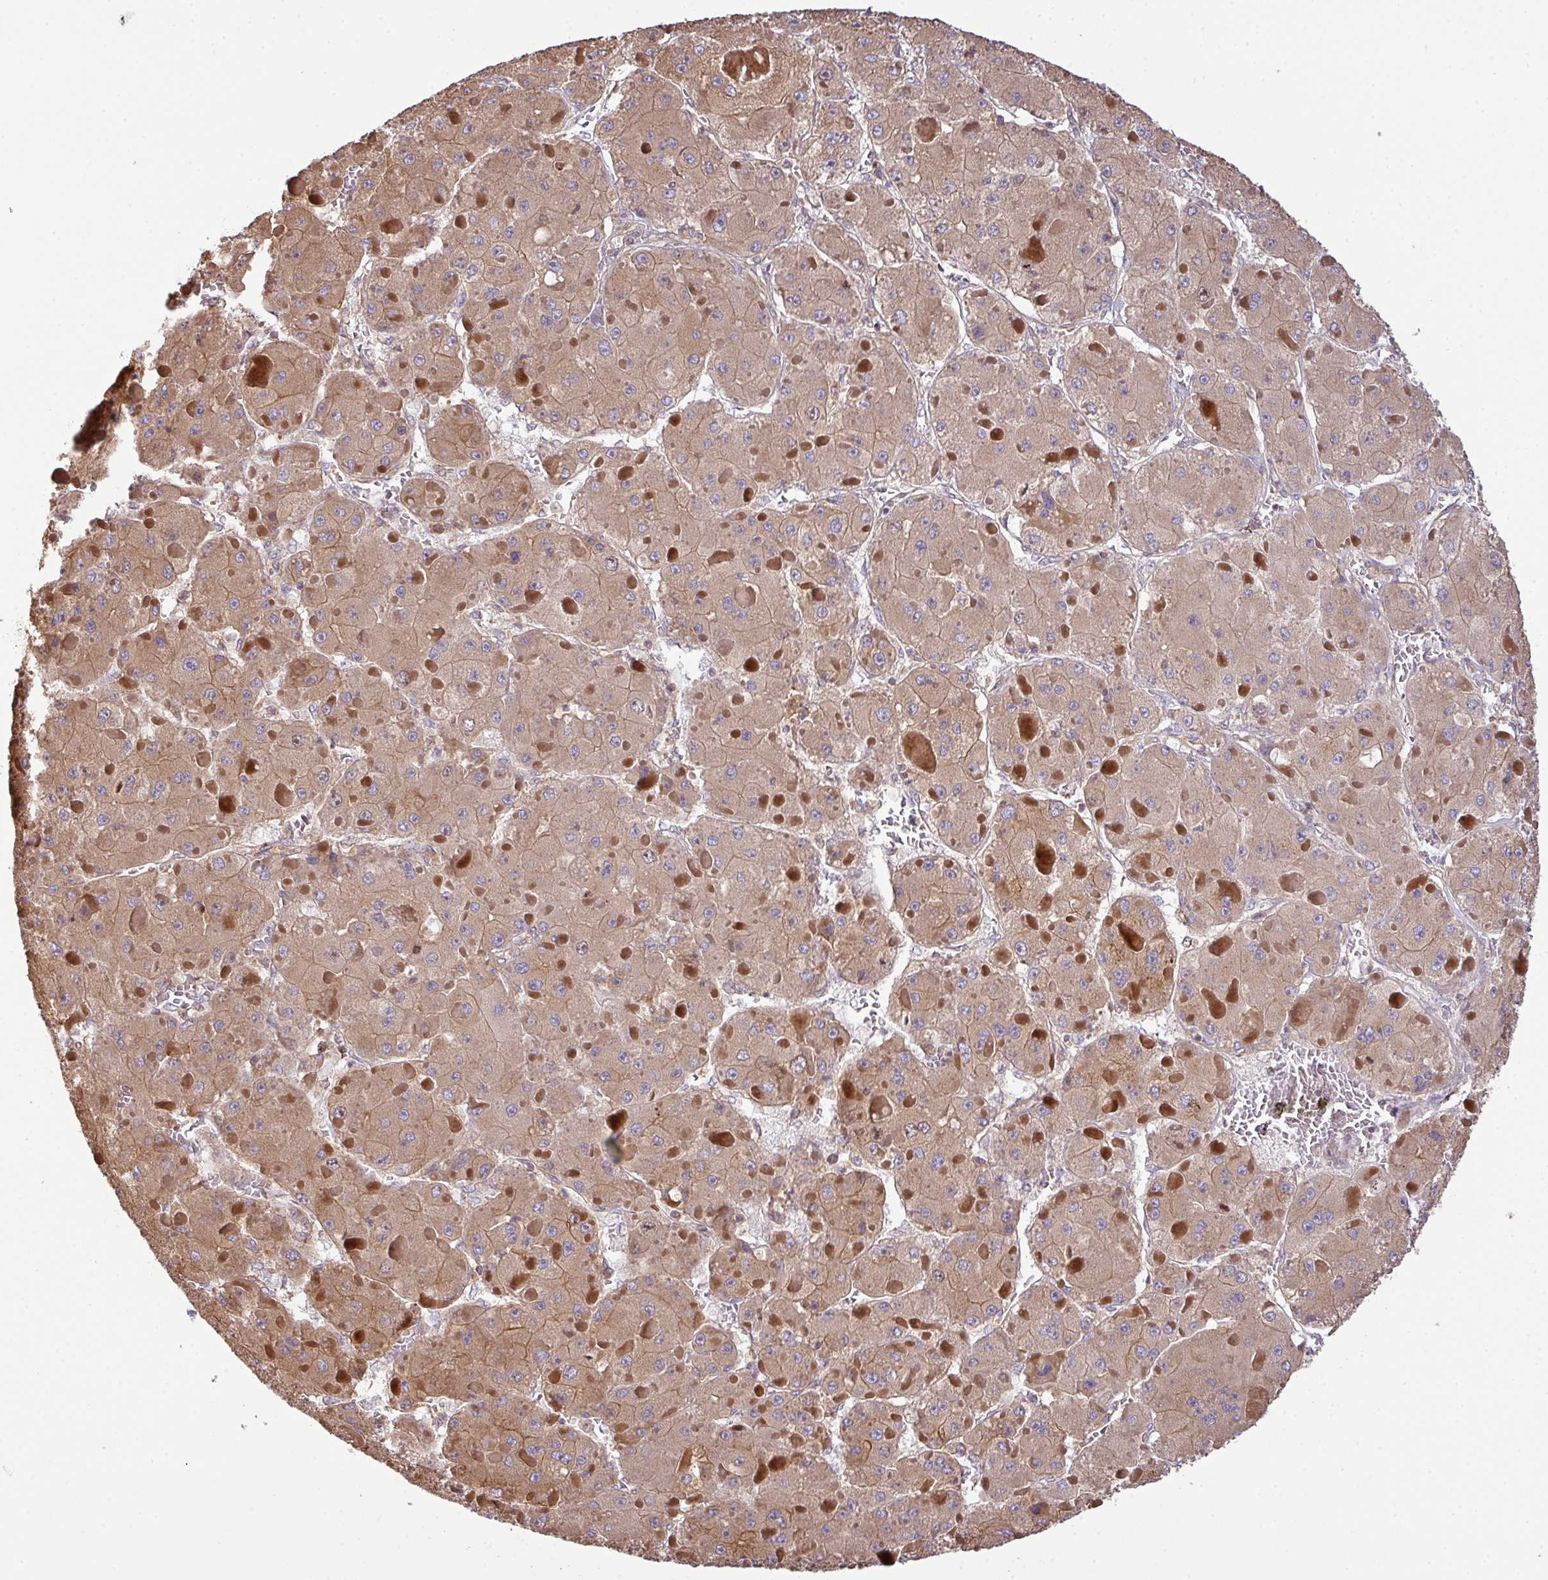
{"staining": {"intensity": "moderate", "quantity": ">75%", "location": "cytoplasmic/membranous"}, "tissue": "liver cancer", "cell_type": "Tumor cells", "image_type": "cancer", "snomed": [{"axis": "morphology", "description": "Carcinoma, Hepatocellular, NOS"}, {"axis": "topography", "description": "Liver"}], "caption": "High-magnification brightfield microscopy of liver cancer (hepatocellular carcinoma) stained with DAB (brown) and counterstained with hematoxylin (blue). tumor cells exhibit moderate cytoplasmic/membranous staining is present in about>75% of cells. The staining was performed using DAB, with brown indicating positive protein expression. Nuclei are stained blue with hematoxylin.", "gene": "VENTX", "patient": {"sex": "female", "age": 73}}